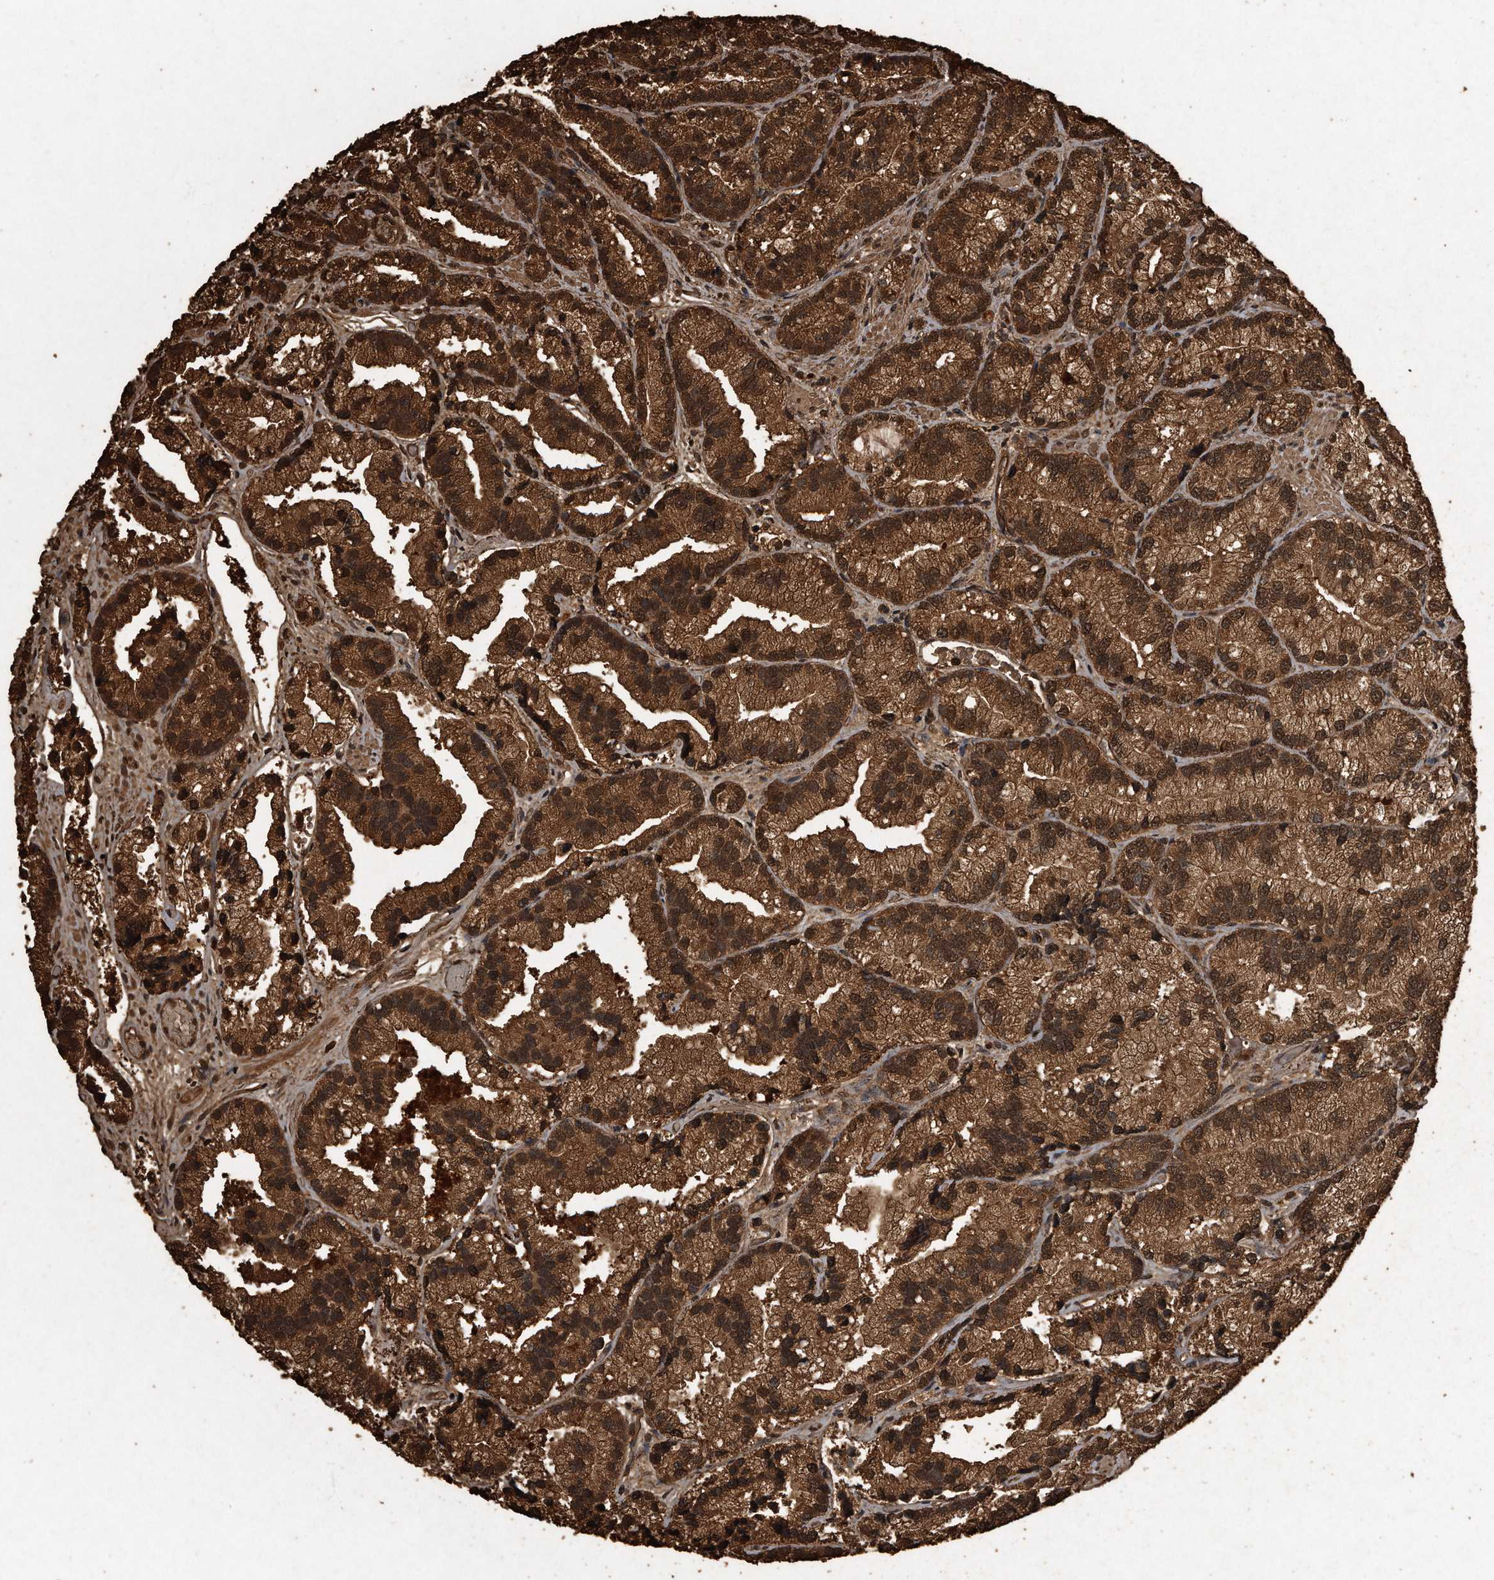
{"staining": {"intensity": "strong", "quantity": ">75%", "location": "cytoplasmic/membranous,nuclear"}, "tissue": "prostate cancer", "cell_type": "Tumor cells", "image_type": "cancer", "snomed": [{"axis": "morphology", "description": "Adenocarcinoma, Low grade"}, {"axis": "topography", "description": "Prostate"}], "caption": "A brown stain labels strong cytoplasmic/membranous and nuclear staining of a protein in prostate cancer (low-grade adenocarcinoma) tumor cells.", "gene": "CFLAR", "patient": {"sex": "male", "age": 89}}